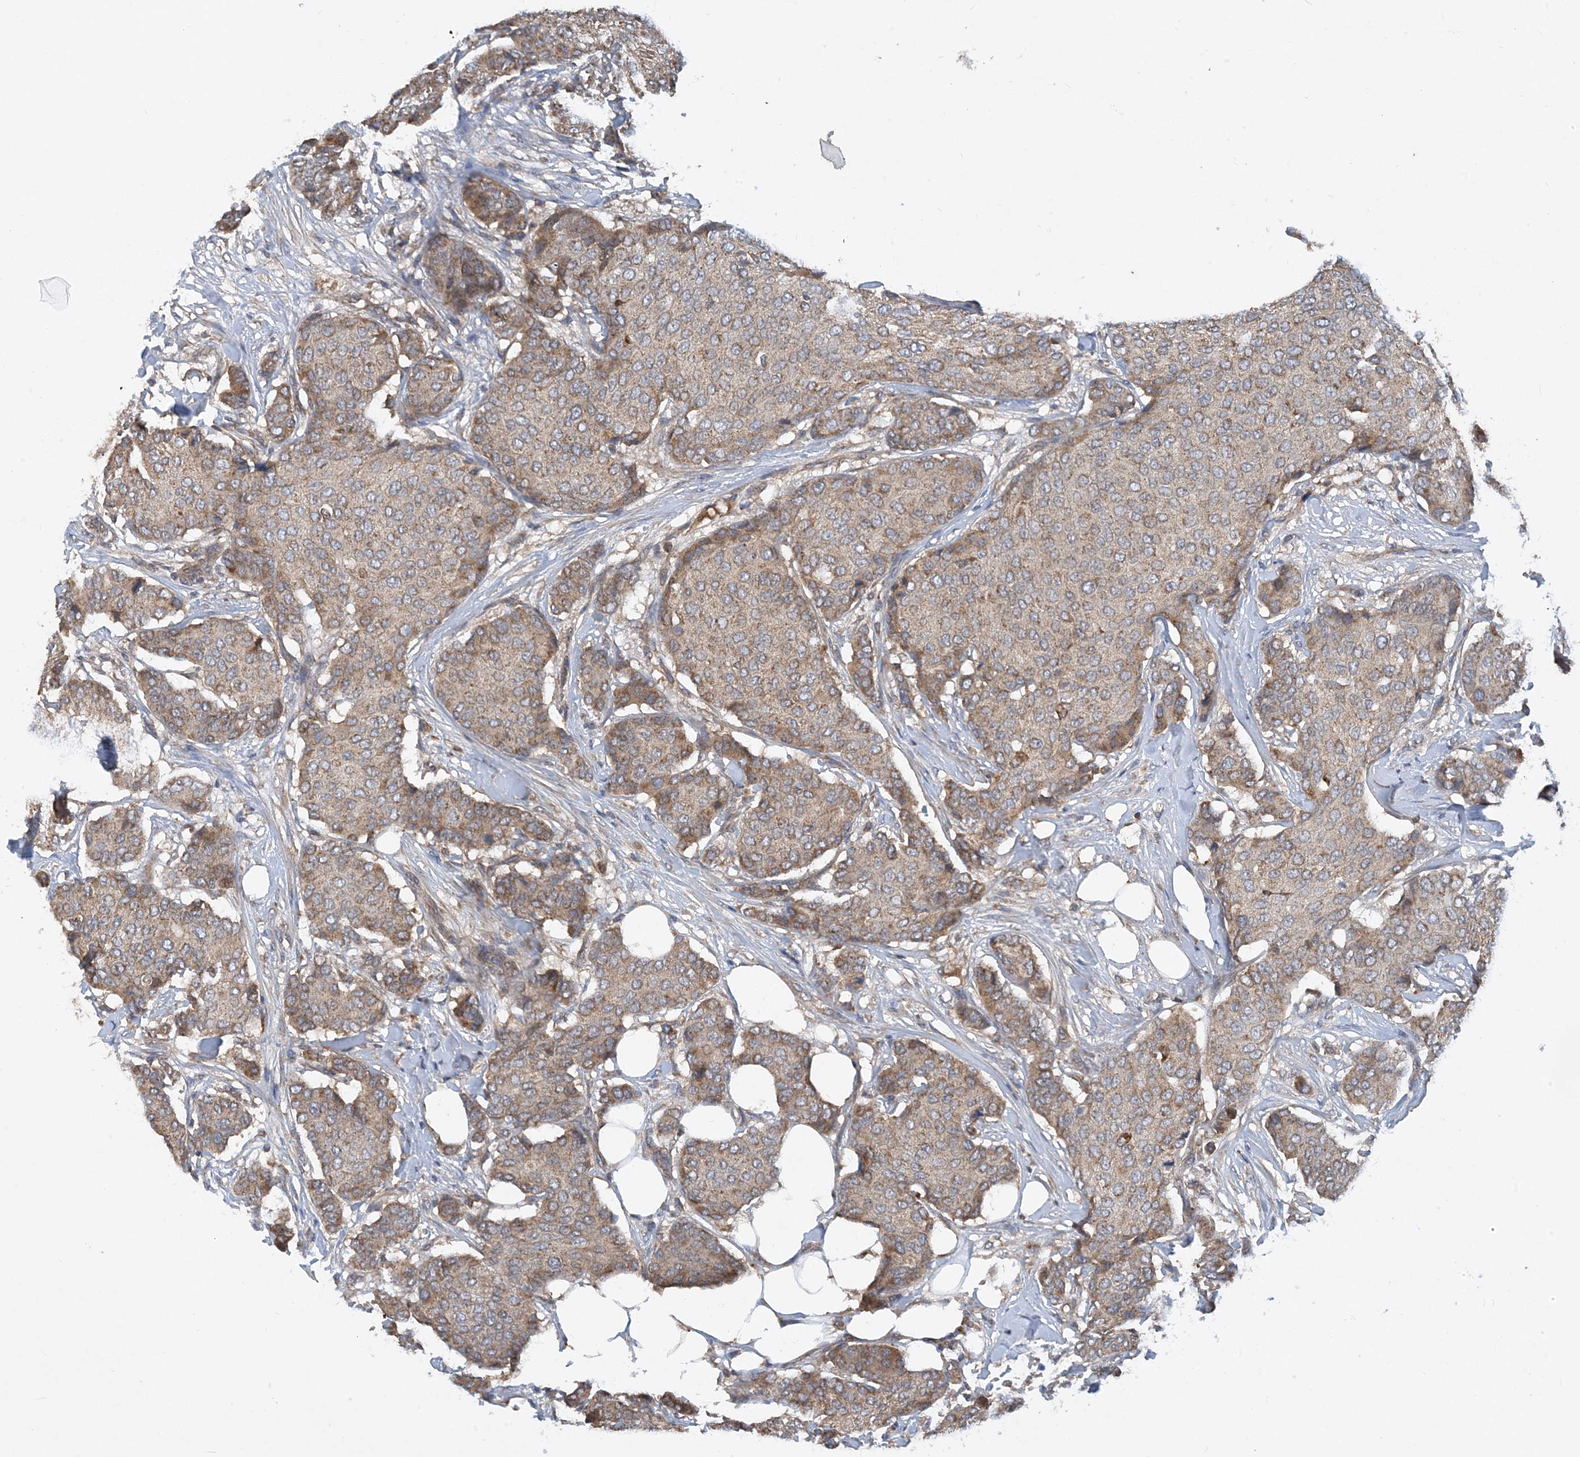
{"staining": {"intensity": "weak", "quantity": "25%-75%", "location": "cytoplasmic/membranous"}, "tissue": "breast cancer", "cell_type": "Tumor cells", "image_type": "cancer", "snomed": [{"axis": "morphology", "description": "Duct carcinoma"}, {"axis": "topography", "description": "Breast"}], "caption": "Approximately 25%-75% of tumor cells in human breast cancer (intraductal carcinoma) demonstrate weak cytoplasmic/membranous protein positivity as visualized by brown immunohistochemical staining.", "gene": "STK19", "patient": {"sex": "female", "age": 75}}